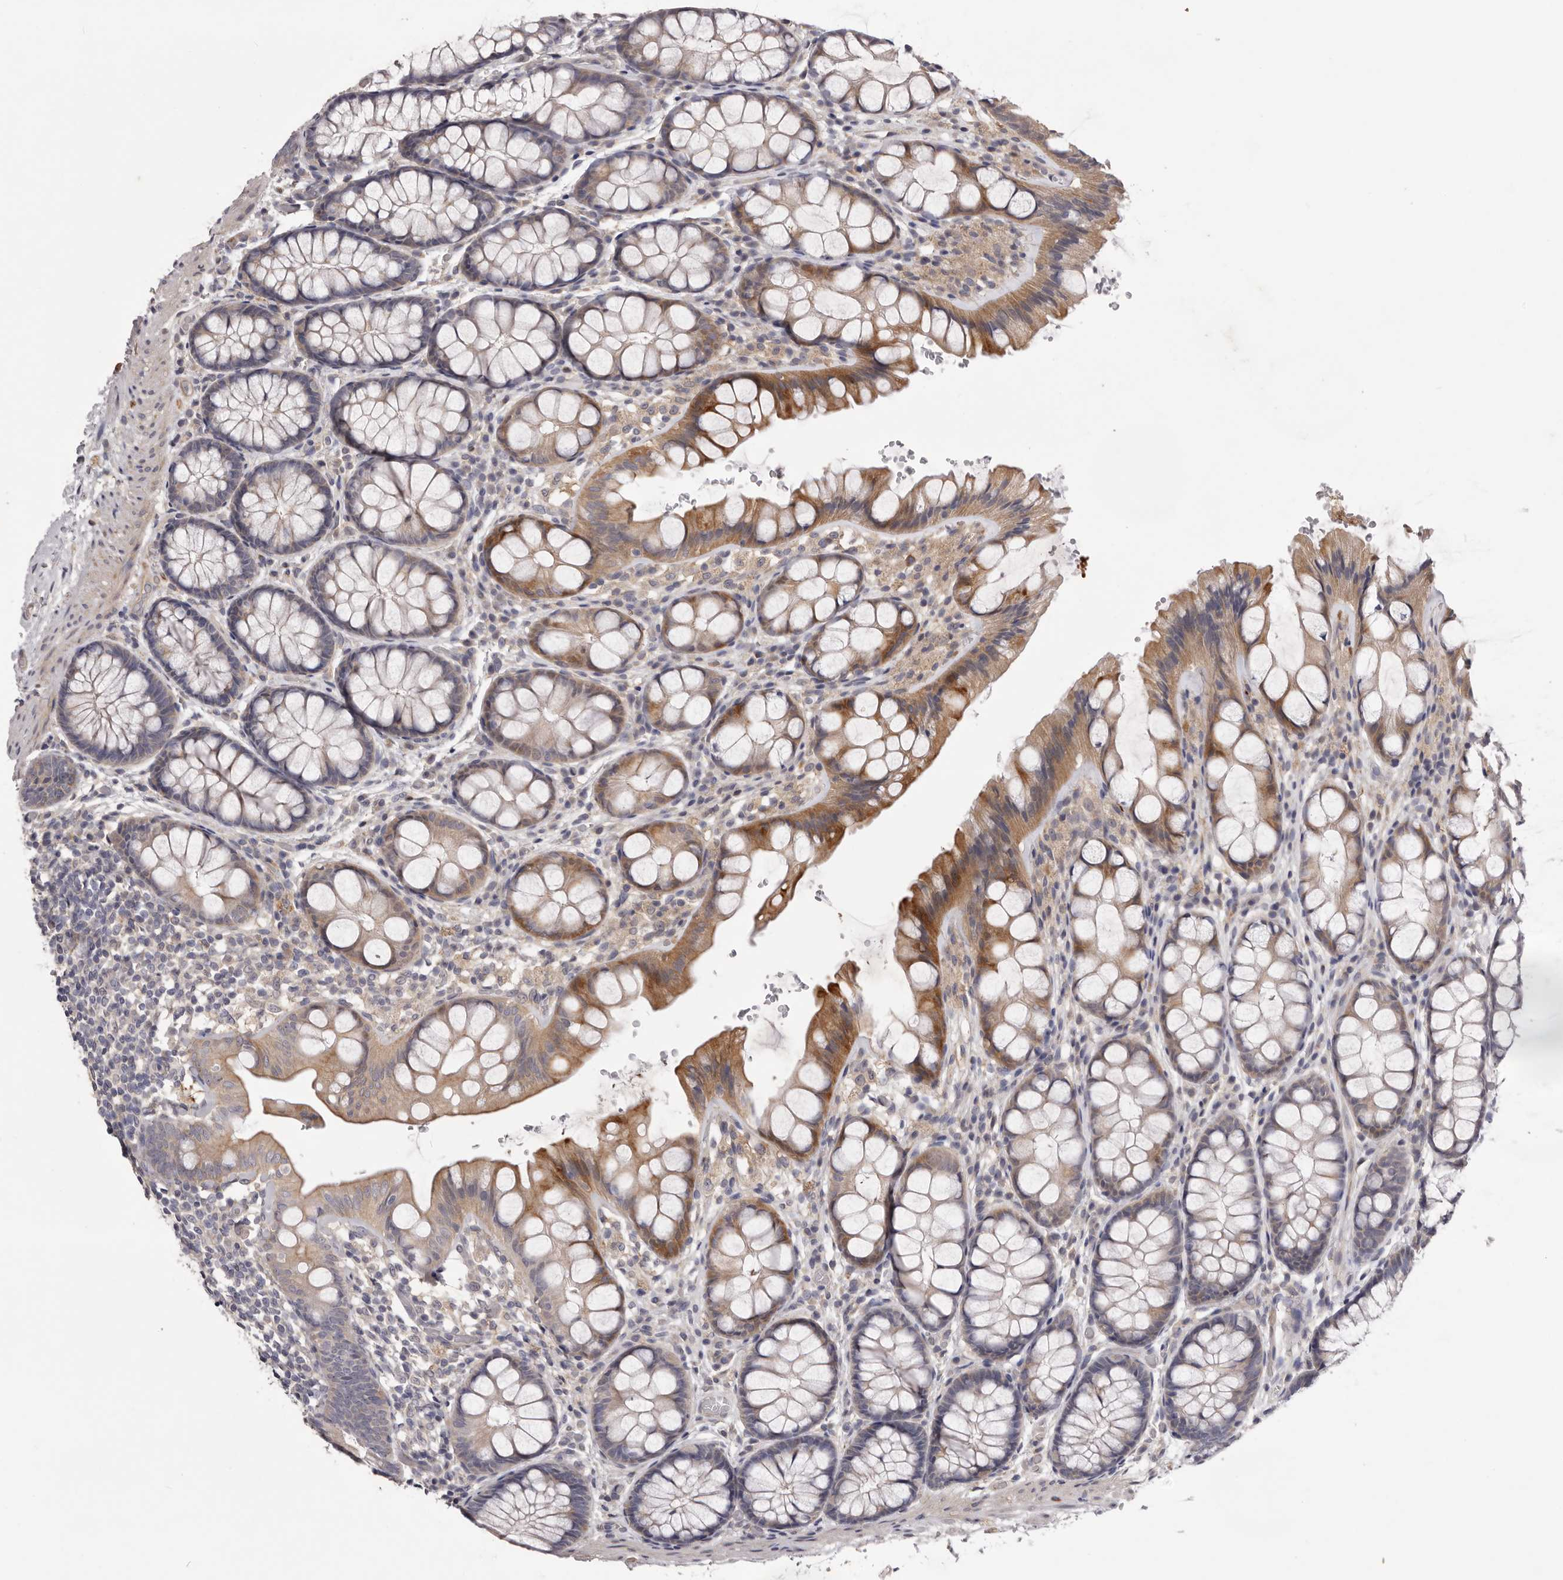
{"staining": {"intensity": "moderate", "quantity": "25%-75%", "location": "cytoplasmic/membranous"}, "tissue": "colon", "cell_type": "Endothelial cells", "image_type": "normal", "snomed": [{"axis": "morphology", "description": "Normal tissue, NOS"}, {"axis": "topography", "description": "Colon"}], "caption": "There is medium levels of moderate cytoplasmic/membranous positivity in endothelial cells of unremarkable colon, as demonstrated by immunohistochemical staining (brown color).", "gene": "PNRC1", "patient": {"sex": "male", "age": 47}}